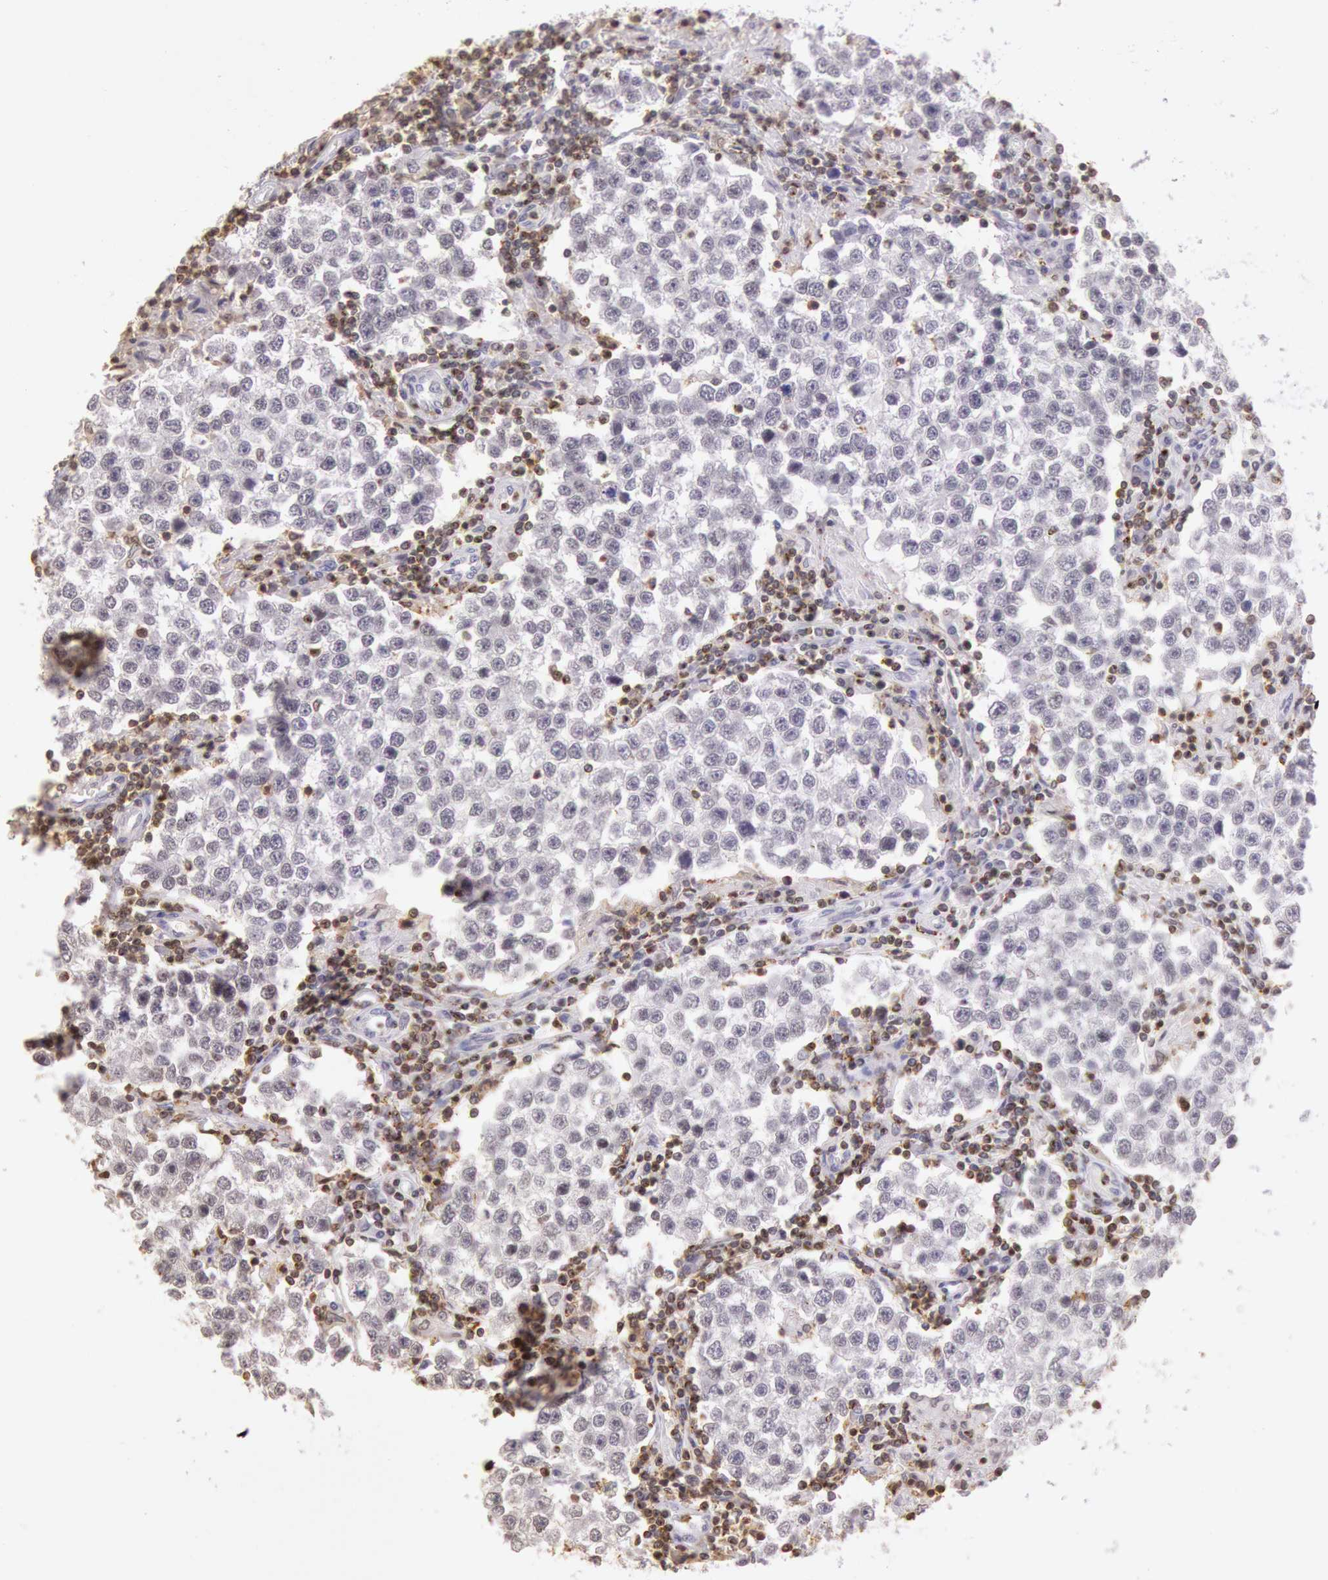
{"staining": {"intensity": "negative", "quantity": "none", "location": "none"}, "tissue": "testis cancer", "cell_type": "Tumor cells", "image_type": "cancer", "snomed": [{"axis": "morphology", "description": "Seminoma, NOS"}, {"axis": "topography", "description": "Testis"}], "caption": "The histopathology image displays no significant positivity in tumor cells of testis cancer (seminoma).", "gene": "HIF1A", "patient": {"sex": "male", "age": 36}}